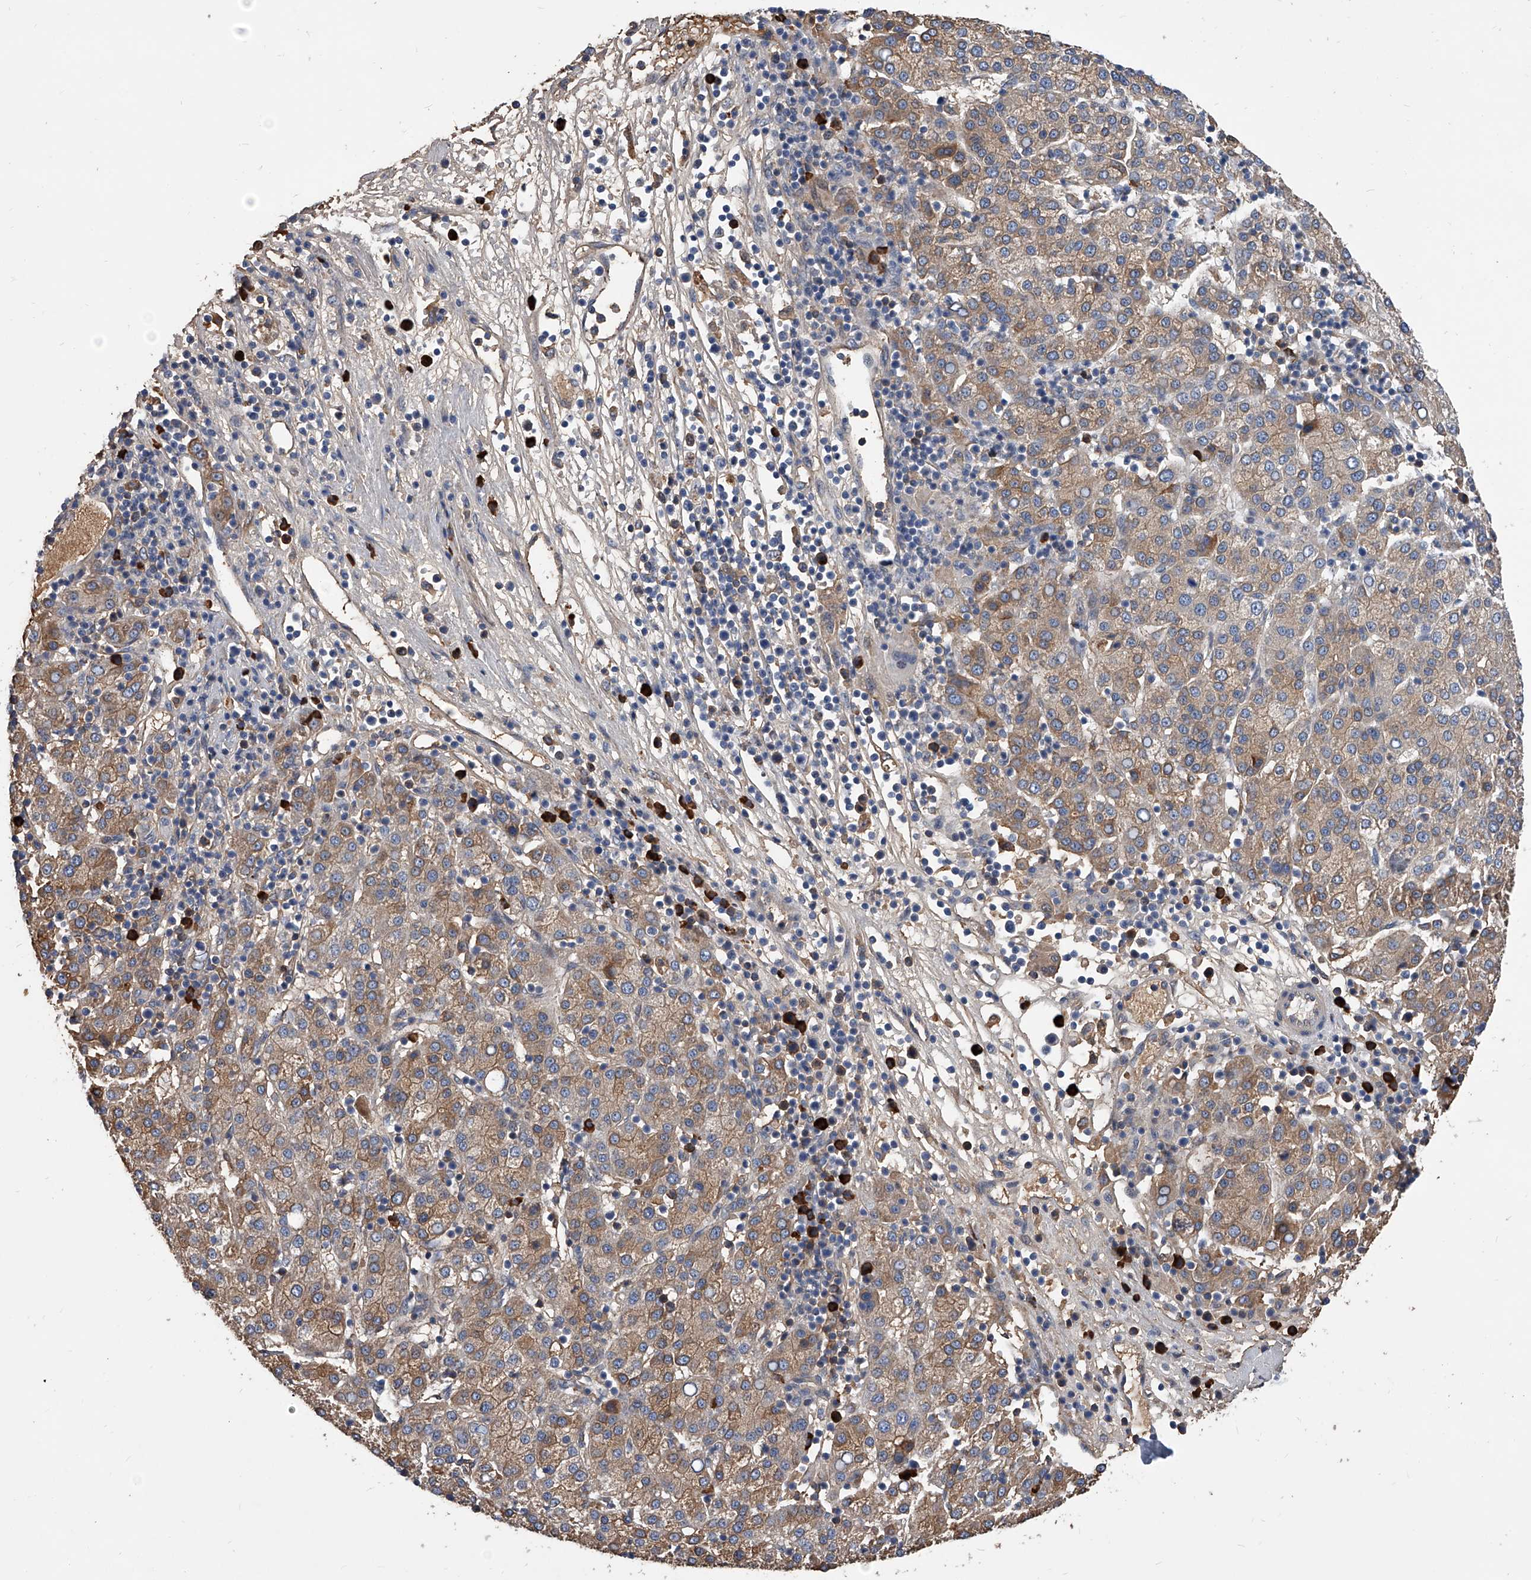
{"staining": {"intensity": "moderate", "quantity": ">75%", "location": "cytoplasmic/membranous"}, "tissue": "liver cancer", "cell_type": "Tumor cells", "image_type": "cancer", "snomed": [{"axis": "morphology", "description": "Carcinoma, Hepatocellular, NOS"}, {"axis": "topography", "description": "Liver"}], "caption": "Human hepatocellular carcinoma (liver) stained for a protein (brown) shows moderate cytoplasmic/membranous positive expression in approximately >75% of tumor cells.", "gene": "ZNF25", "patient": {"sex": "female", "age": 58}}